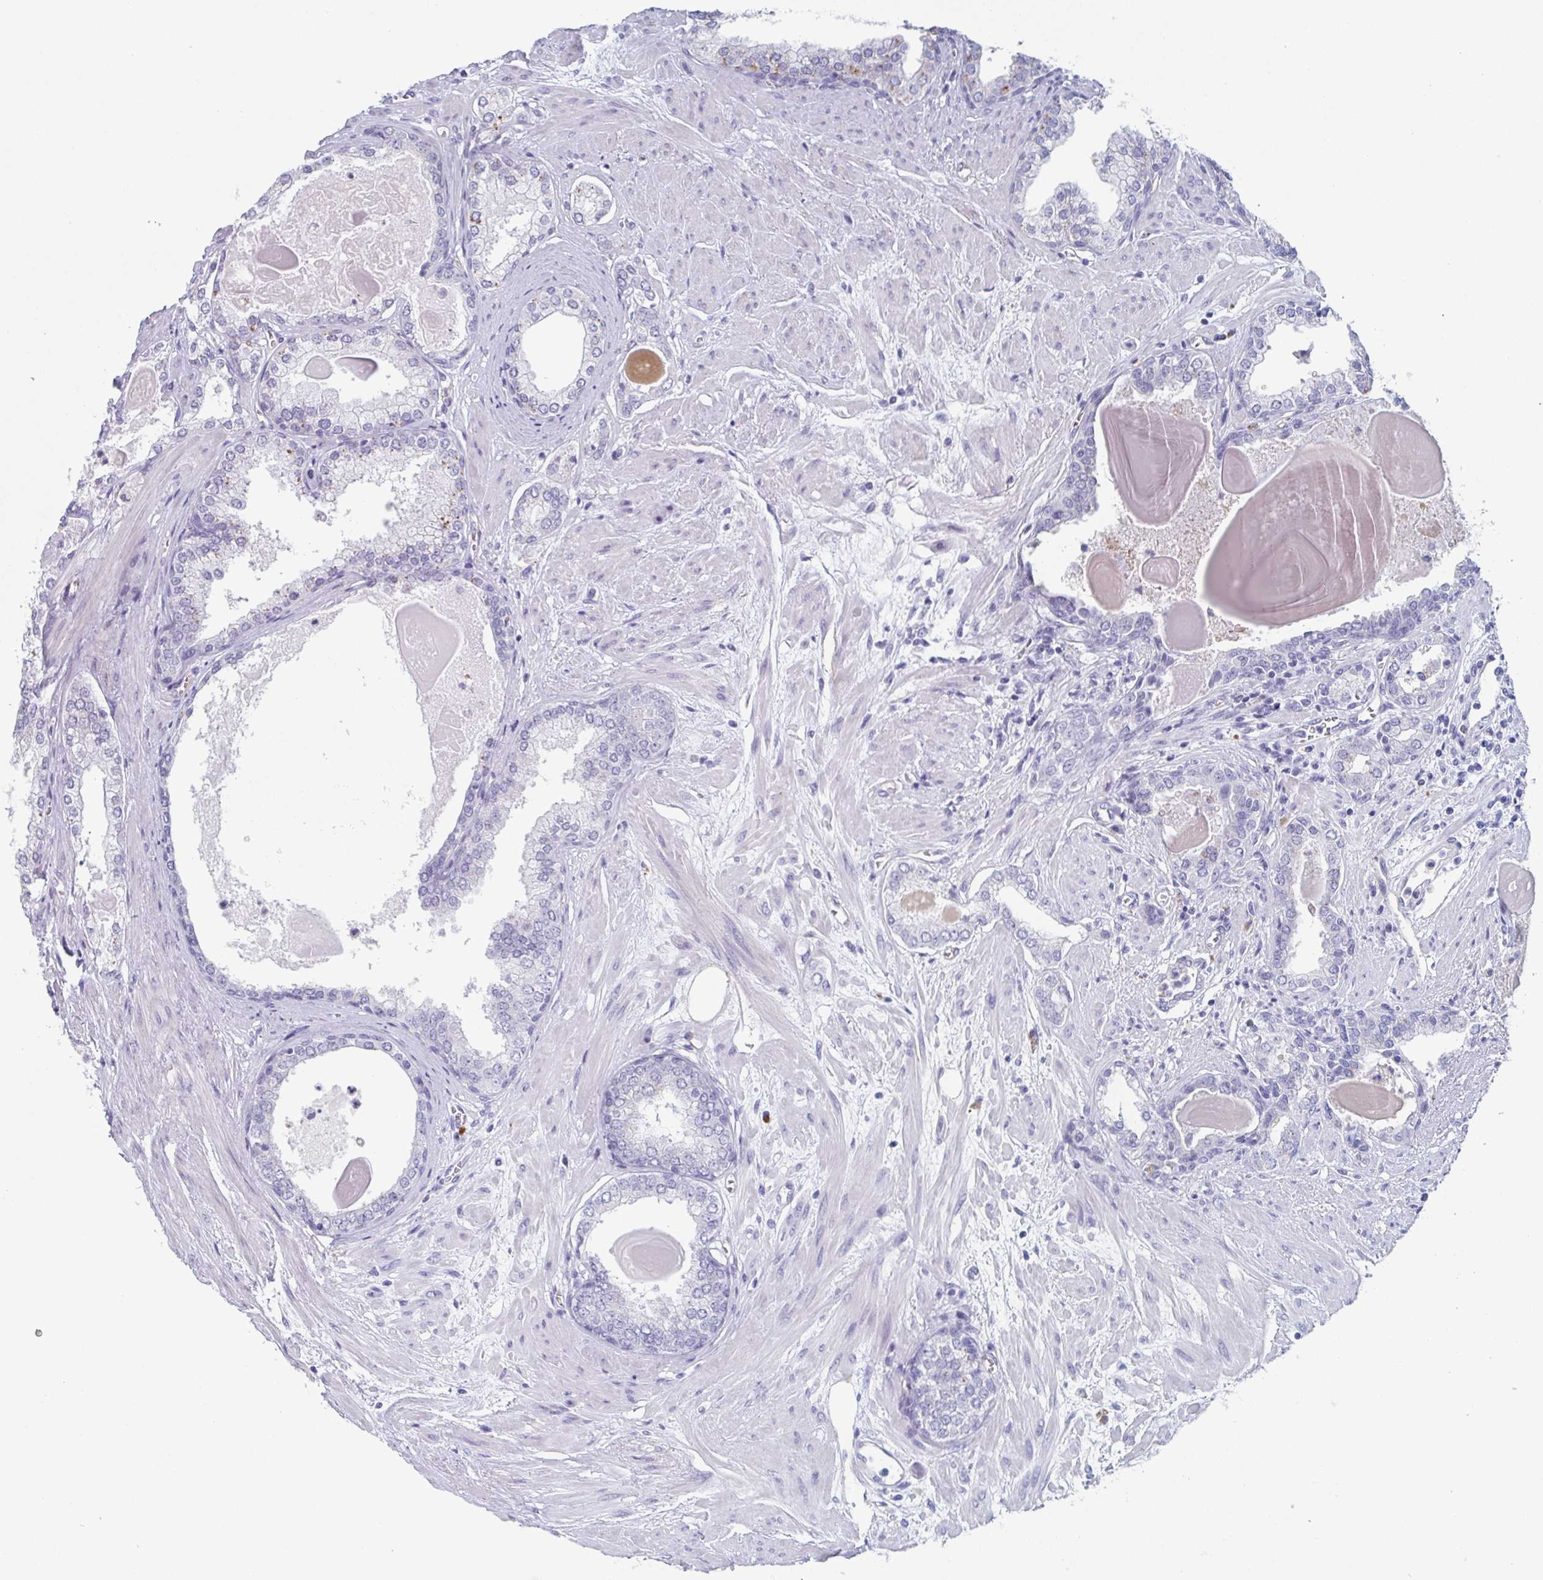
{"staining": {"intensity": "negative", "quantity": "none", "location": "none"}, "tissue": "prostate cancer", "cell_type": "Tumor cells", "image_type": "cancer", "snomed": [{"axis": "morphology", "description": "Adenocarcinoma, Low grade"}, {"axis": "topography", "description": "Prostate"}], "caption": "DAB immunohistochemical staining of human prostate cancer displays no significant expression in tumor cells.", "gene": "LYRM2", "patient": {"sex": "male", "age": 64}}